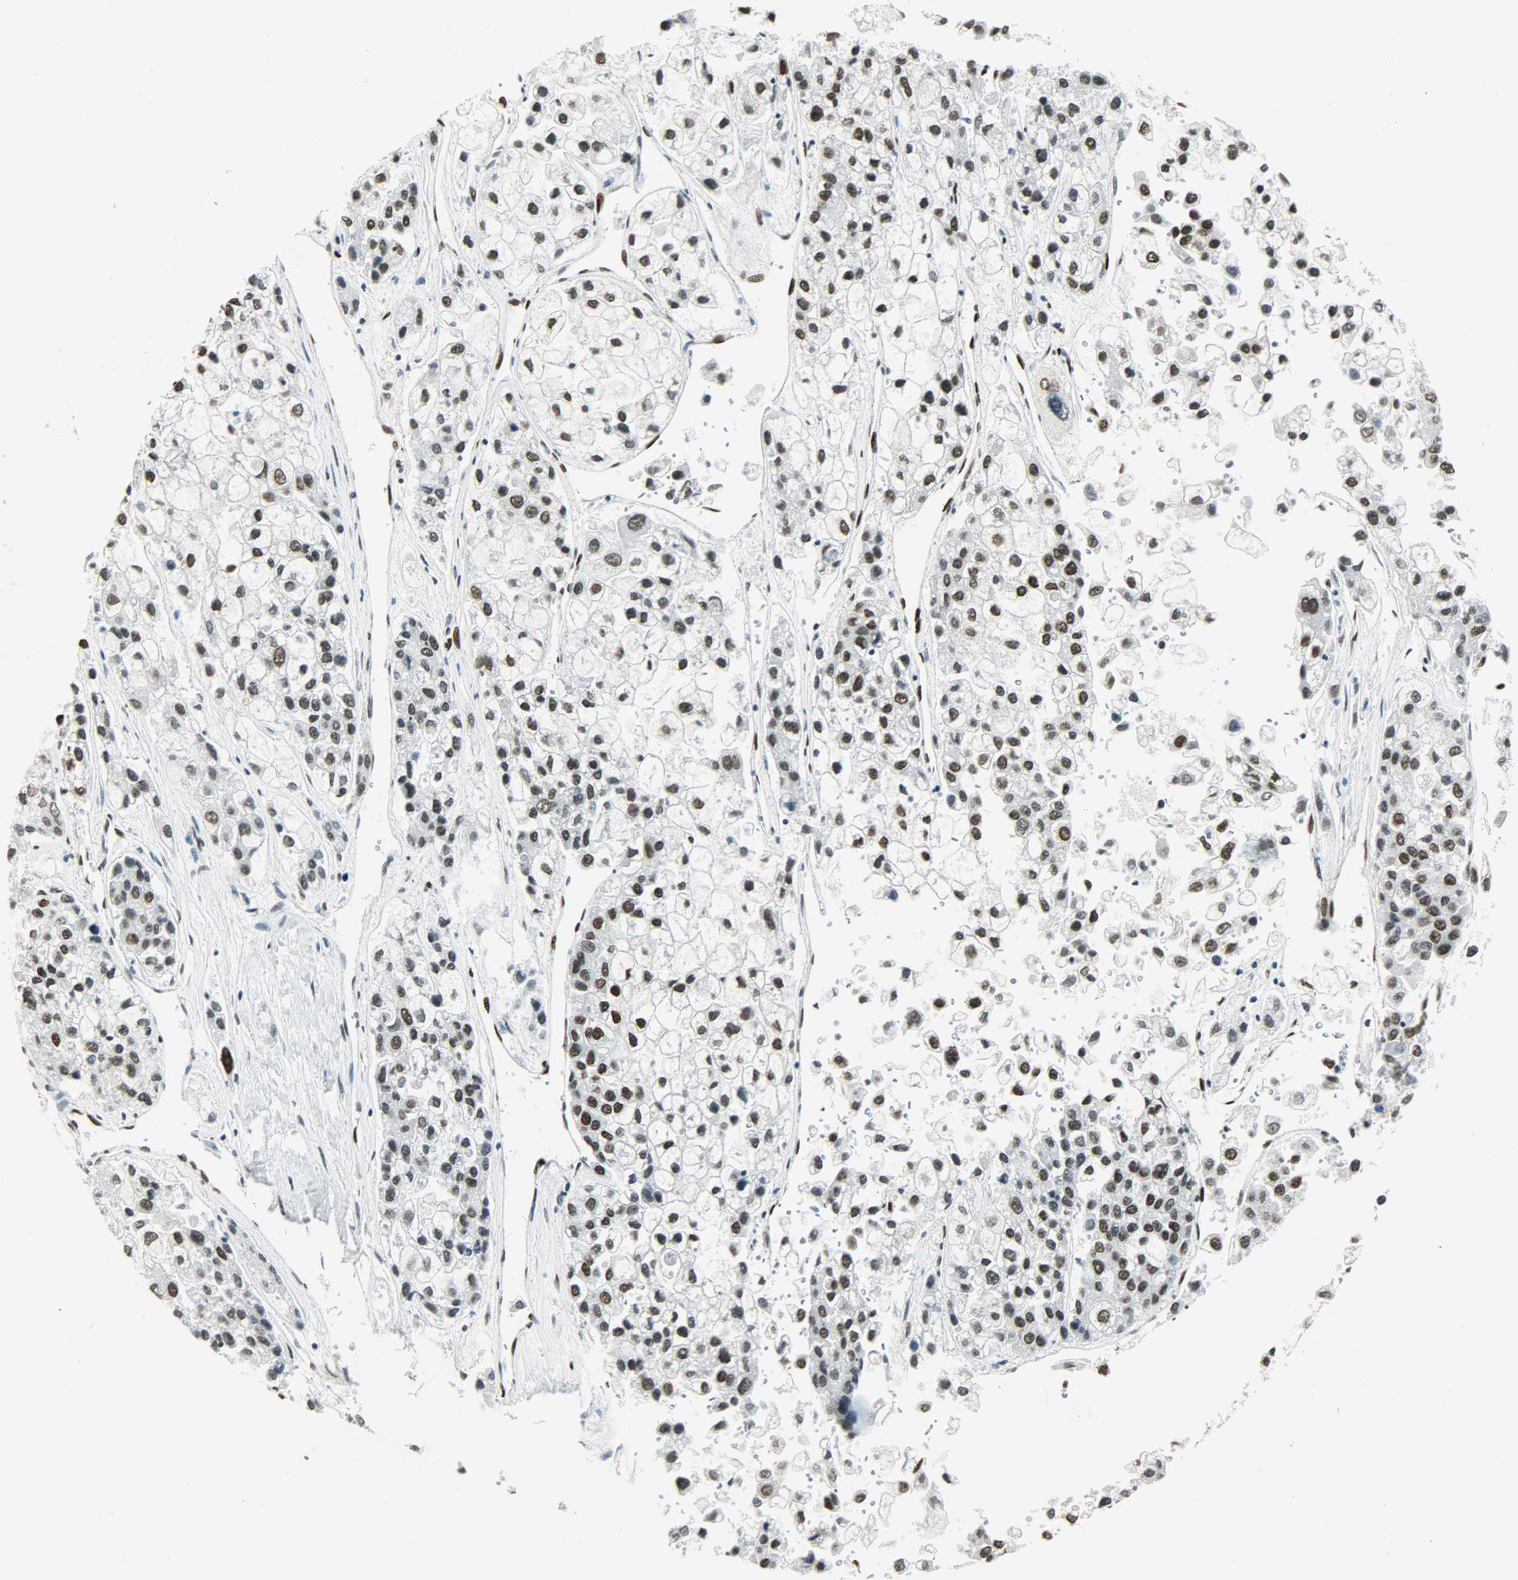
{"staining": {"intensity": "strong", "quantity": "25%-75%", "location": "nuclear"}, "tissue": "liver cancer", "cell_type": "Tumor cells", "image_type": "cancer", "snomed": [{"axis": "morphology", "description": "Carcinoma, Hepatocellular, NOS"}, {"axis": "topography", "description": "Liver"}], "caption": "A micrograph showing strong nuclear positivity in about 25%-75% of tumor cells in liver hepatocellular carcinoma, as visualized by brown immunohistochemical staining.", "gene": "MYEF2", "patient": {"sex": "female", "age": 66}}